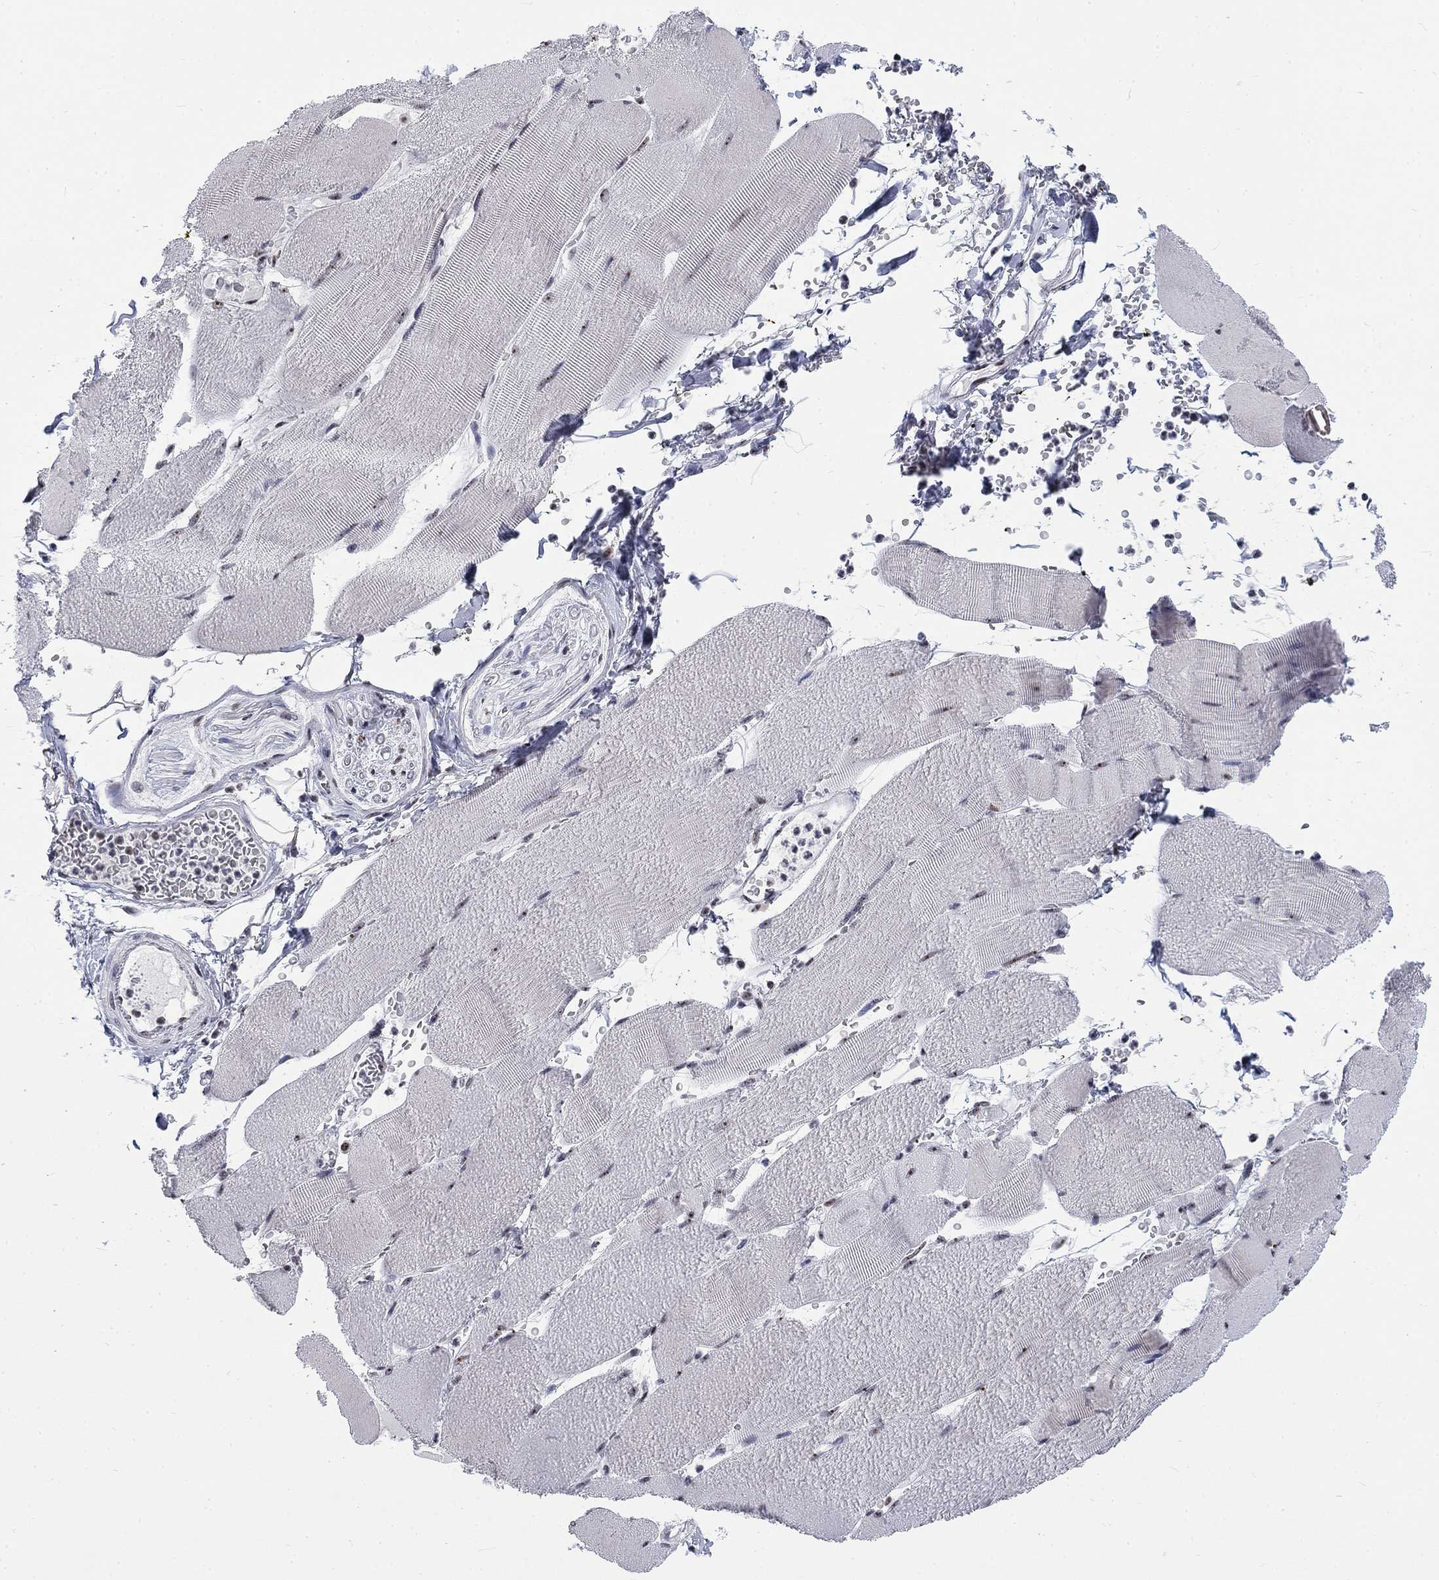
{"staining": {"intensity": "moderate", "quantity": "<25%", "location": "nuclear"}, "tissue": "skeletal muscle", "cell_type": "Myocytes", "image_type": "normal", "snomed": [{"axis": "morphology", "description": "Normal tissue, NOS"}, {"axis": "topography", "description": "Skeletal muscle"}], "caption": "An immunohistochemistry micrograph of benign tissue is shown. Protein staining in brown highlights moderate nuclear positivity in skeletal muscle within myocytes. (Stains: DAB (3,3'-diaminobenzidine) in brown, nuclei in blue, Microscopy: brightfield microscopy at high magnification).", "gene": "CSRNP3", "patient": {"sex": "male", "age": 56}}